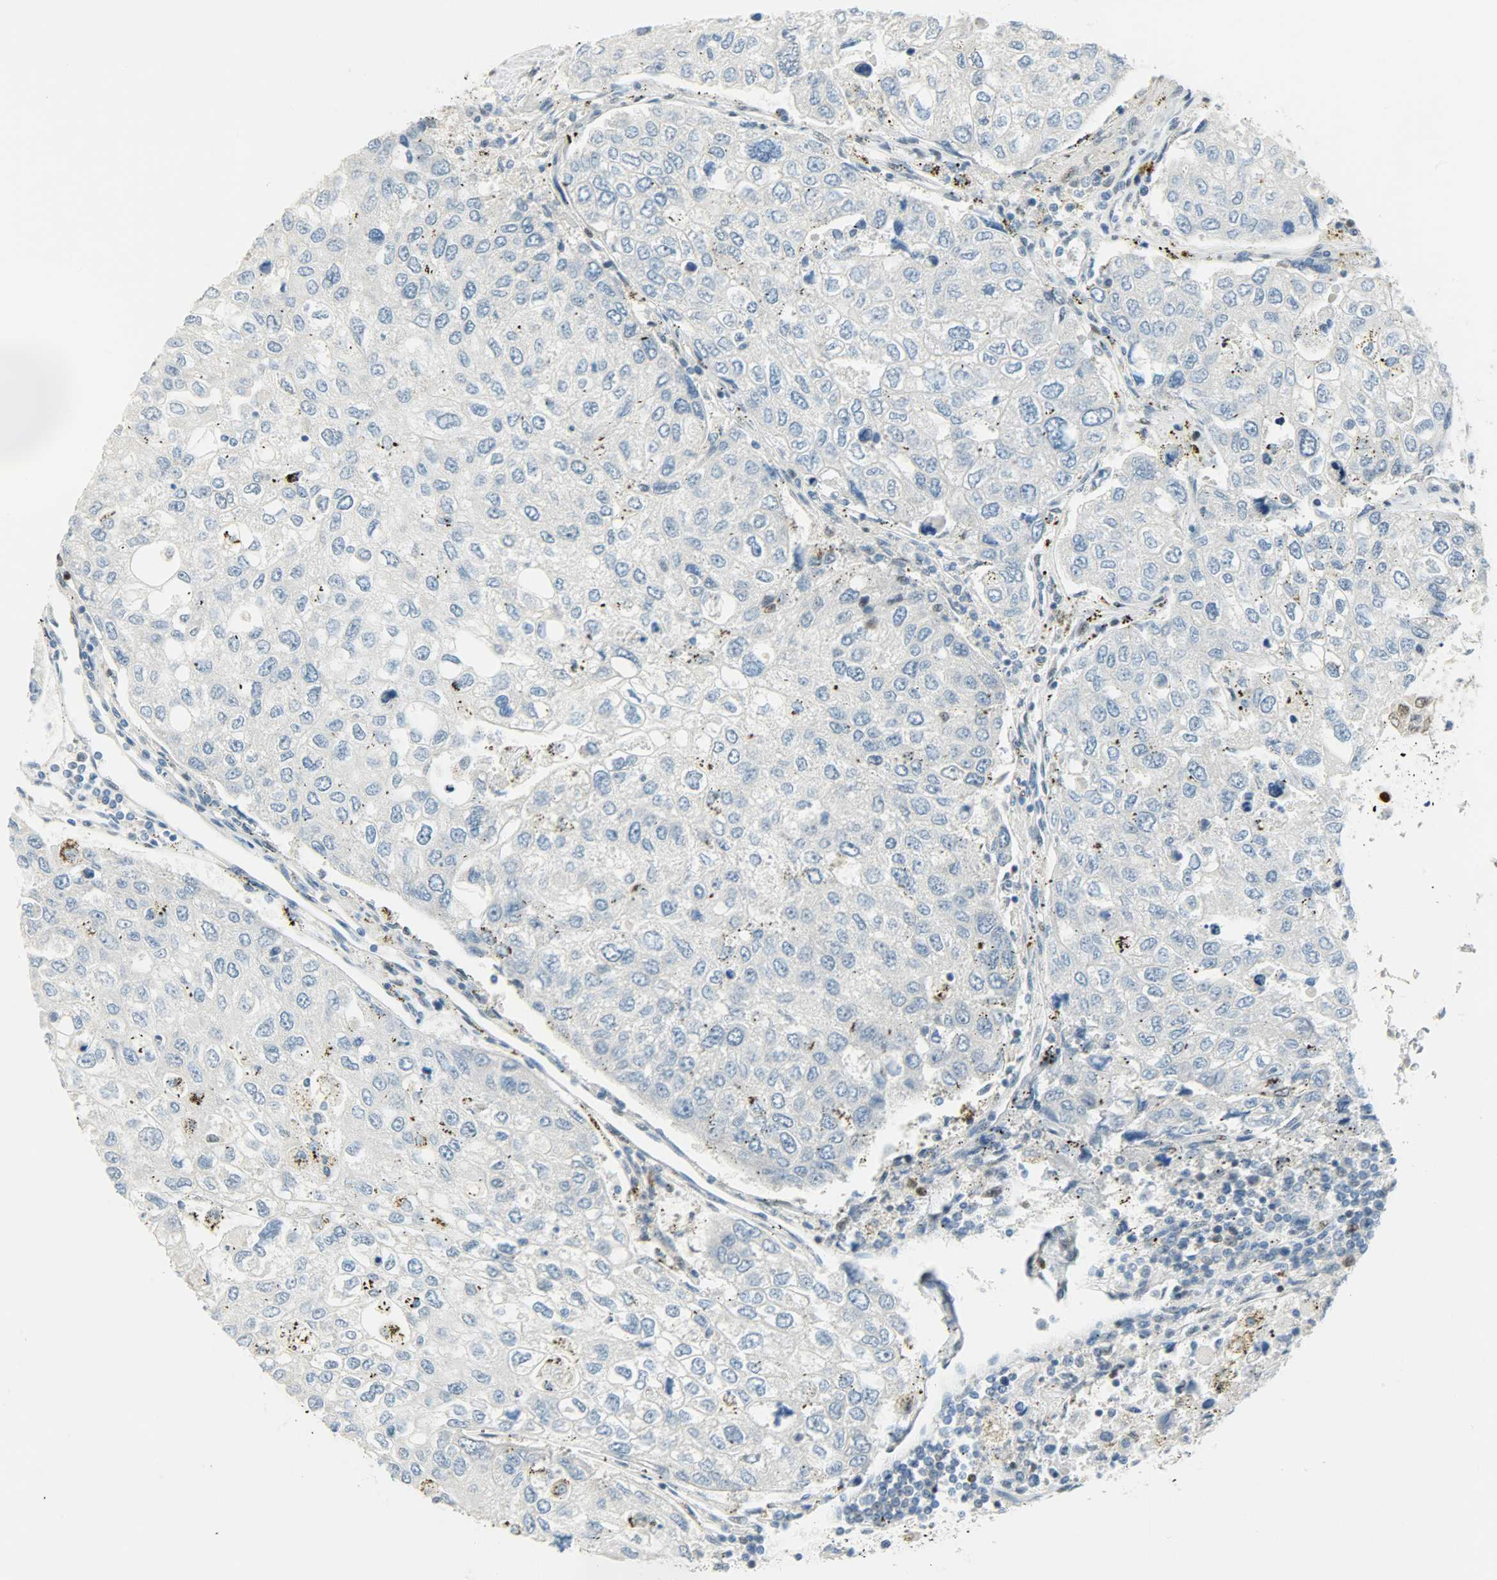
{"staining": {"intensity": "weak", "quantity": "<25%", "location": "nuclear"}, "tissue": "urothelial cancer", "cell_type": "Tumor cells", "image_type": "cancer", "snomed": [{"axis": "morphology", "description": "Urothelial carcinoma, High grade"}, {"axis": "topography", "description": "Lymph node"}, {"axis": "topography", "description": "Urinary bladder"}], "caption": "This image is of urothelial cancer stained with immunohistochemistry (IHC) to label a protein in brown with the nuclei are counter-stained blue. There is no positivity in tumor cells.", "gene": "JUNB", "patient": {"sex": "male", "age": 51}}